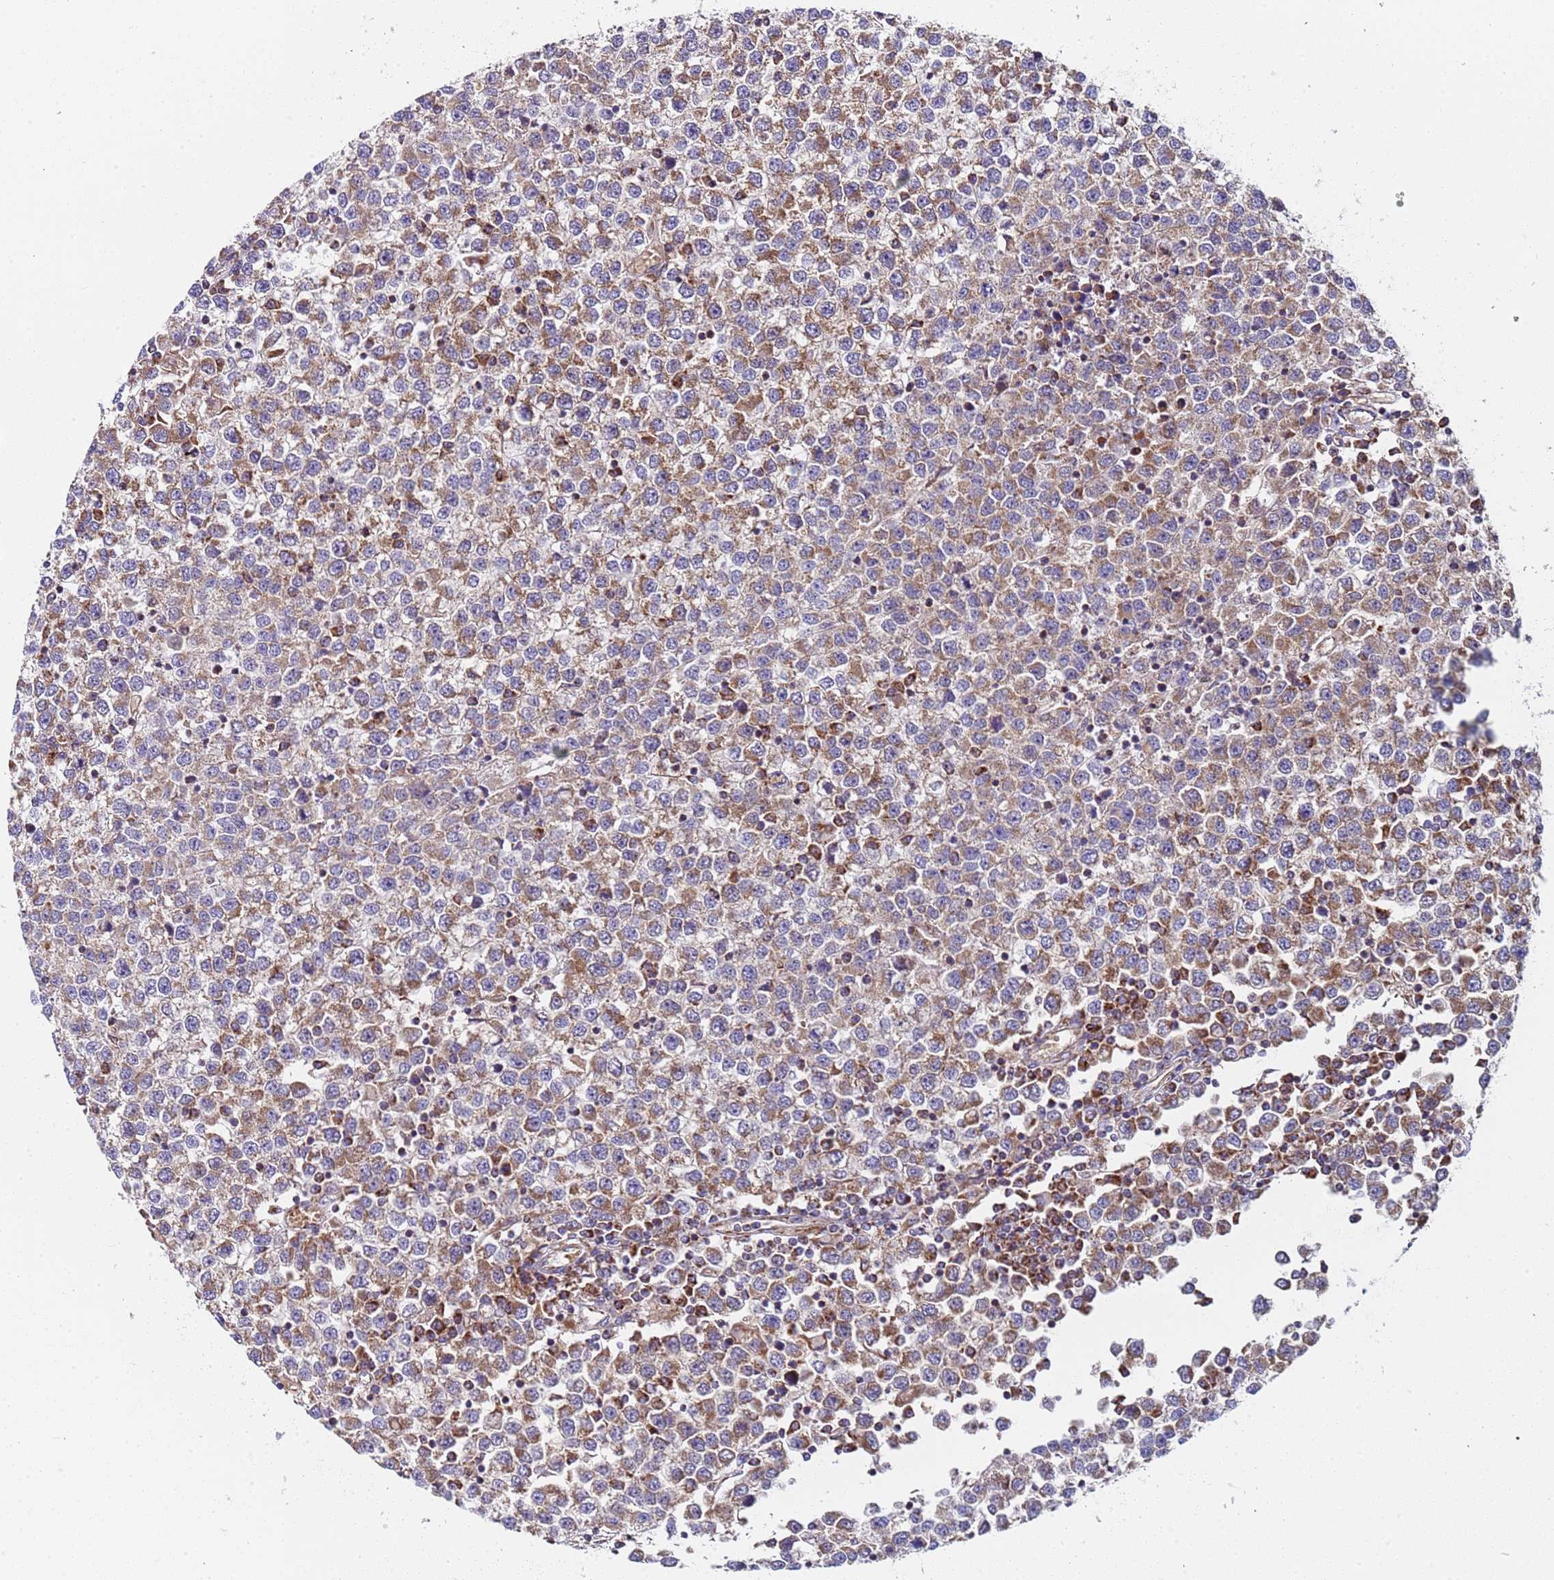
{"staining": {"intensity": "moderate", "quantity": ">75%", "location": "cytoplasmic/membranous"}, "tissue": "testis cancer", "cell_type": "Tumor cells", "image_type": "cancer", "snomed": [{"axis": "morphology", "description": "Seminoma, NOS"}, {"axis": "topography", "description": "Testis"}], "caption": "Approximately >75% of tumor cells in human seminoma (testis) exhibit moderate cytoplasmic/membranous protein staining as visualized by brown immunohistochemical staining.", "gene": "TMEM126A", "patient": {"sex": "male", "age": 65}}